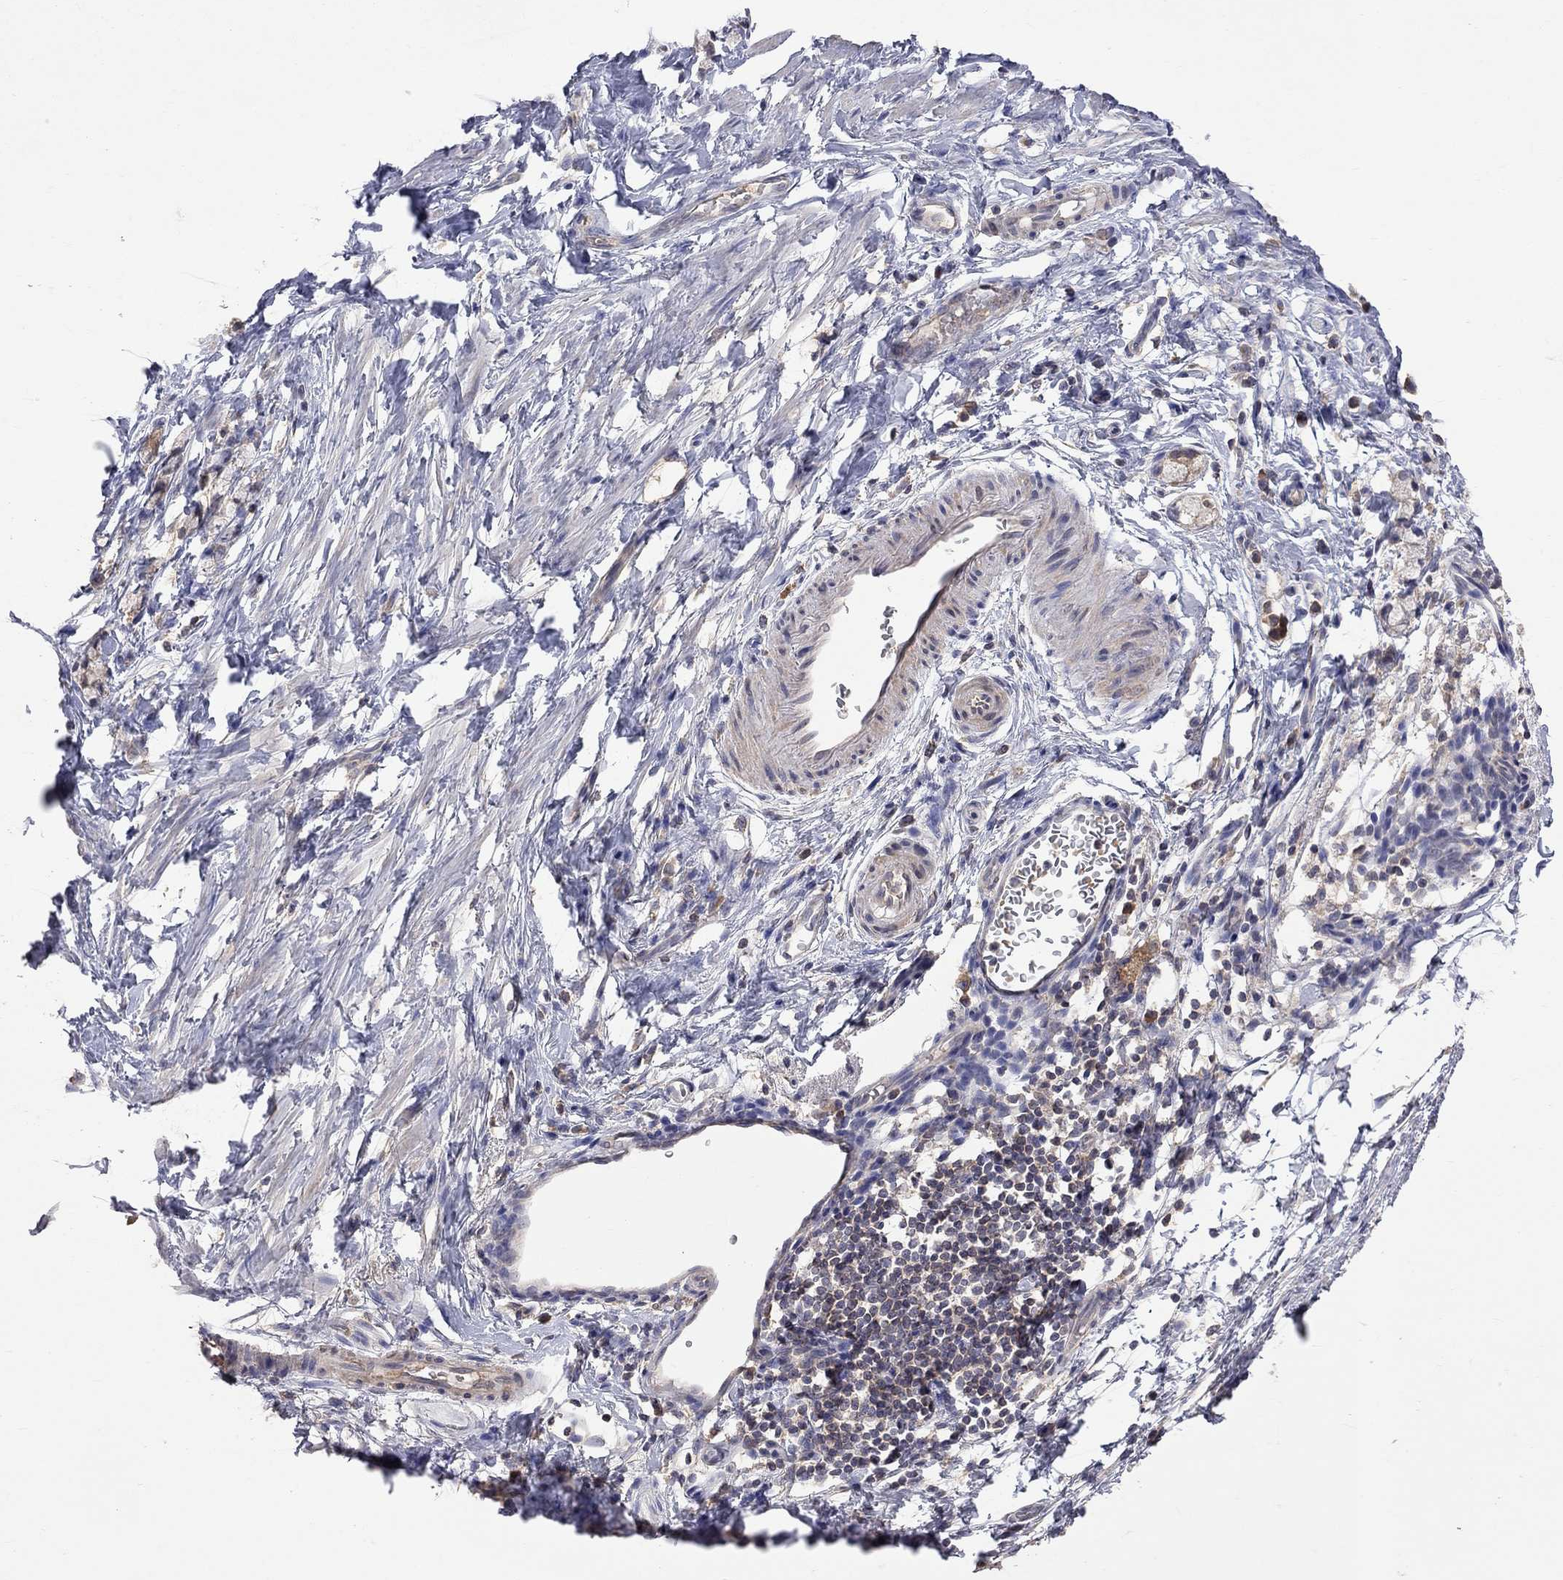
{"staining": {"intensity": "negative", "quantity": "none", "location": "none"}, "tissue": "stomach cancer", "cell_type": "Tumor cells", "image_type": "cancer", "snomed": [{"axis": "morphology", "description": "Adenocarcinoma, NOS"}, {"axis": "topography", "description": "Stomach"}], "caption": "This is a histopathology image of immunohistochemistry (IHC) staining of stomach cancer, which shows no positivity in tumor cells. Nuclei are stained in blue.", "gene": "HTR6", "patient": {"sex": "male", "age": 58}}